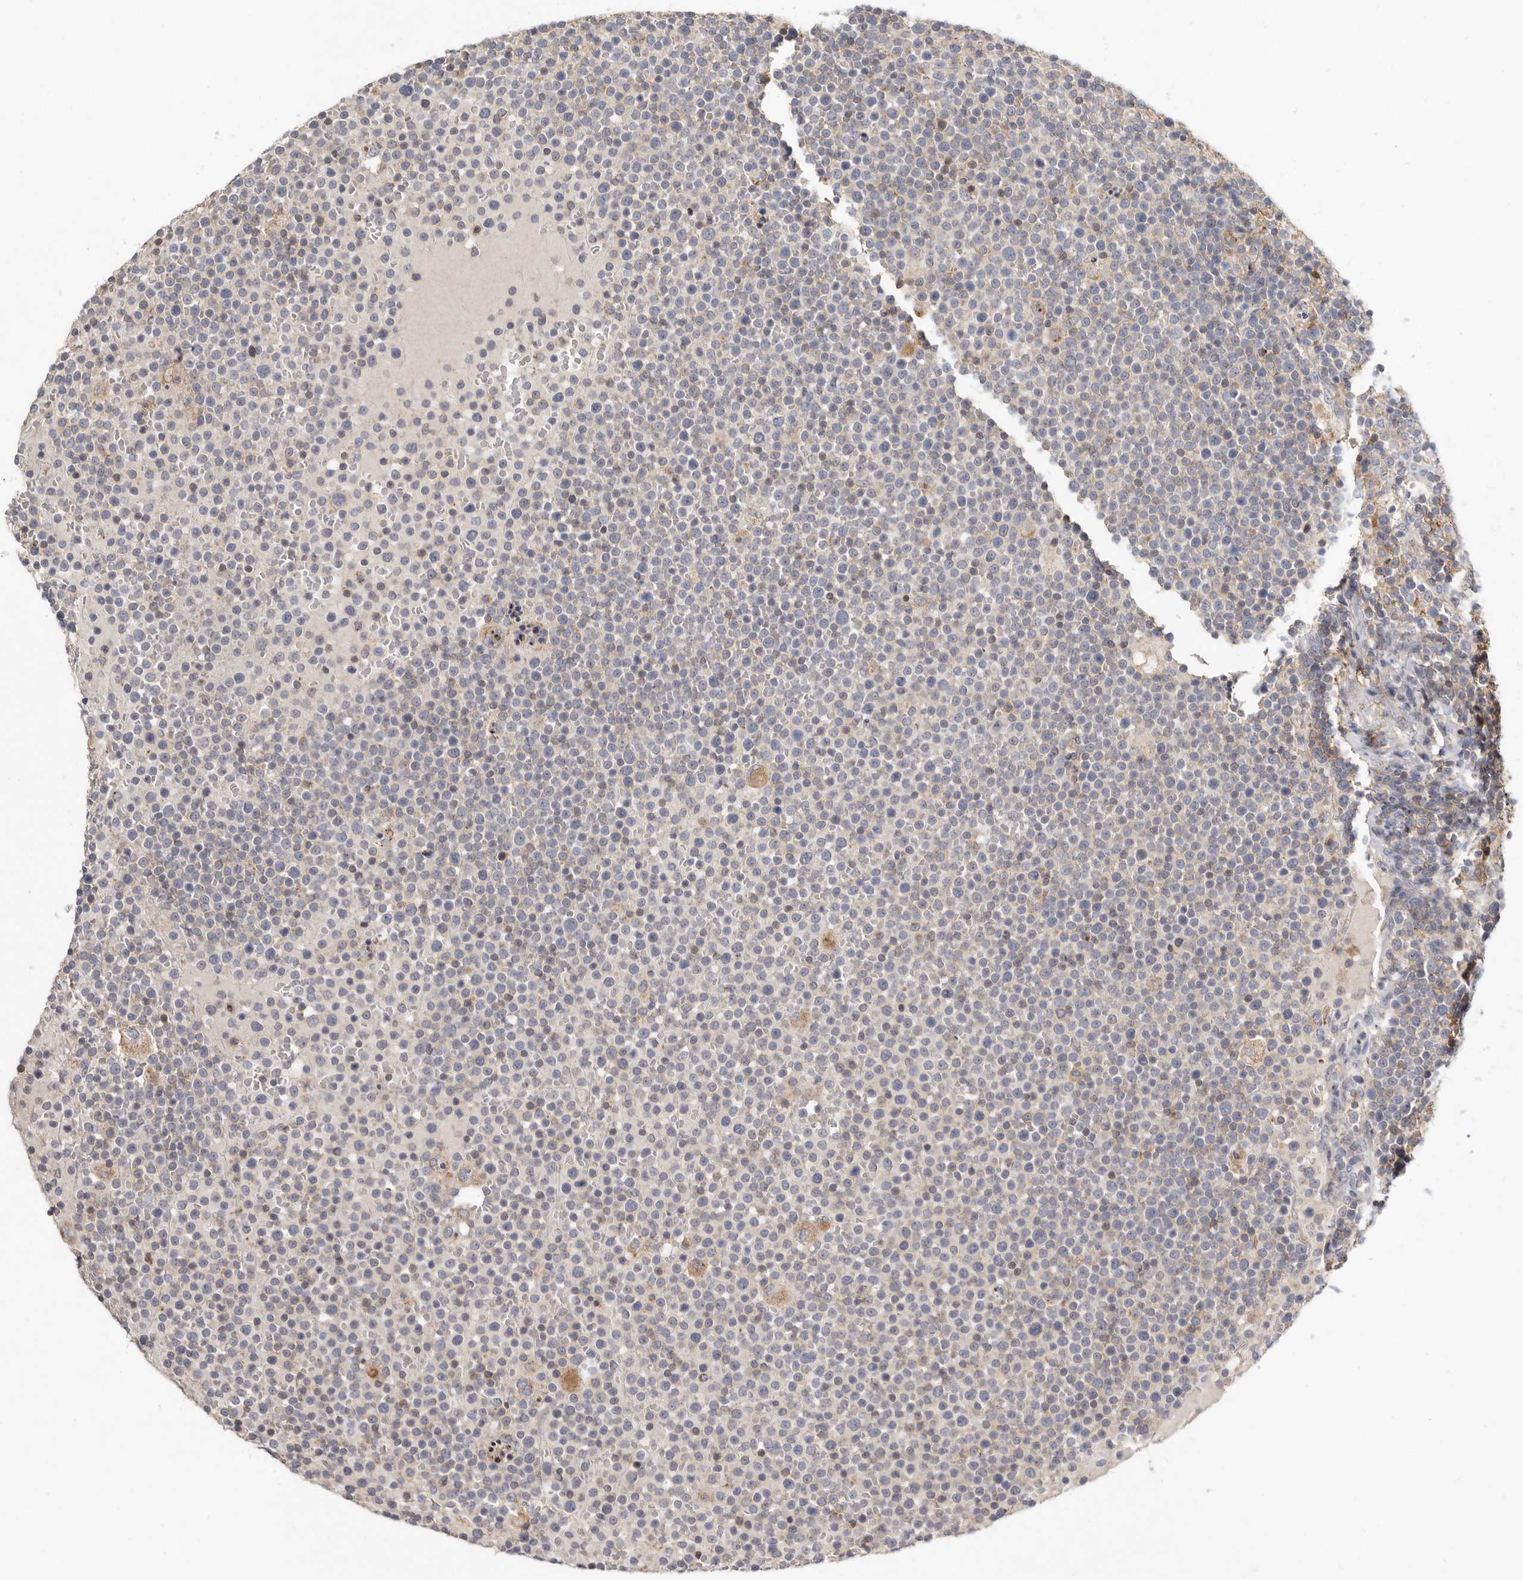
{"staining": {"intensity": "negative", "quantity": "none", "location": "none"}, "tissue": "lymphoma", "cell_type": "Tumor cells", "image_type": "cancer", "snomed": [{"axis": "morphology", "description": "Malignant lymphoma, non-Hodgkin's type, High grade"}, {"axis": "topography", "description": "Lymph node"}], "caption": "Human lymphoma stained for a protein using immunohistochemistry reveals no positivity in tumor cells.", "gene": "KIF26B", "patient": {"sex": "male", "age": 61}}